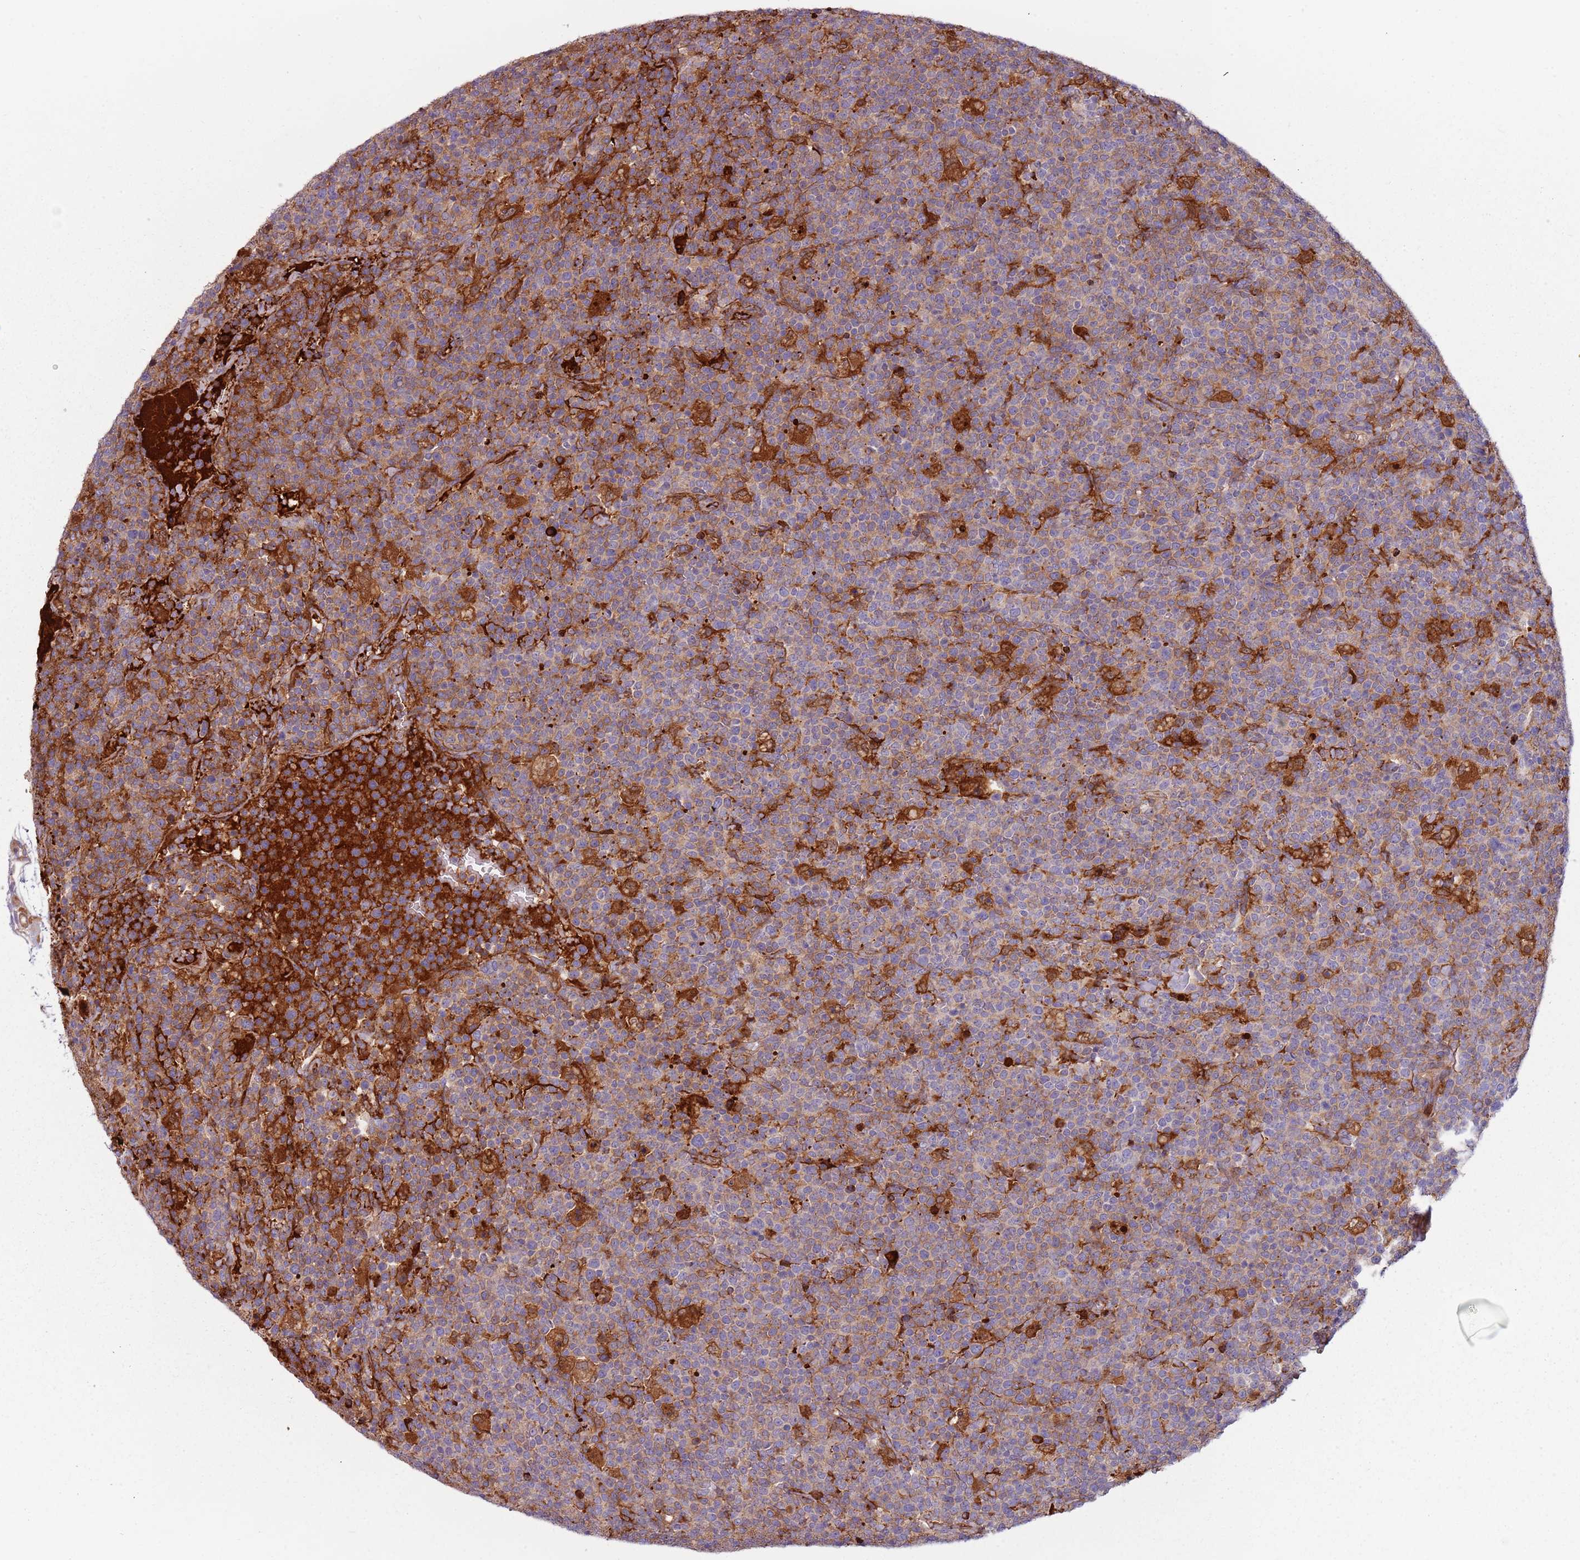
{"staining": {"intensity": "strong", "quantity": "25%-75%", "location": "cytoplasmic/membranous"}, "tissue": "lymphoma", "cell_type": "Tumor cells", "image_type": "cancer", "snomed": [{"axis": "morphology", "description": "Malignant lymphoma, non-Hodgkin's type, High grade"}, {"axis": "topography", "description": "Lymph node"}], "caption": "IHC (DAB (3,3'-diaminobenzidine)) staining of malignant lymphoma, non-Hodgkin's type (high-grade) demonstrates strong cytoplasmic/membranous protein staining in approximately 25%-75% of tumor cells. The protein of interest is shown in brown color, while the nuclei are stained blue.", "gene": "NADK", "patient": {"sex": "male", "age": 61}}